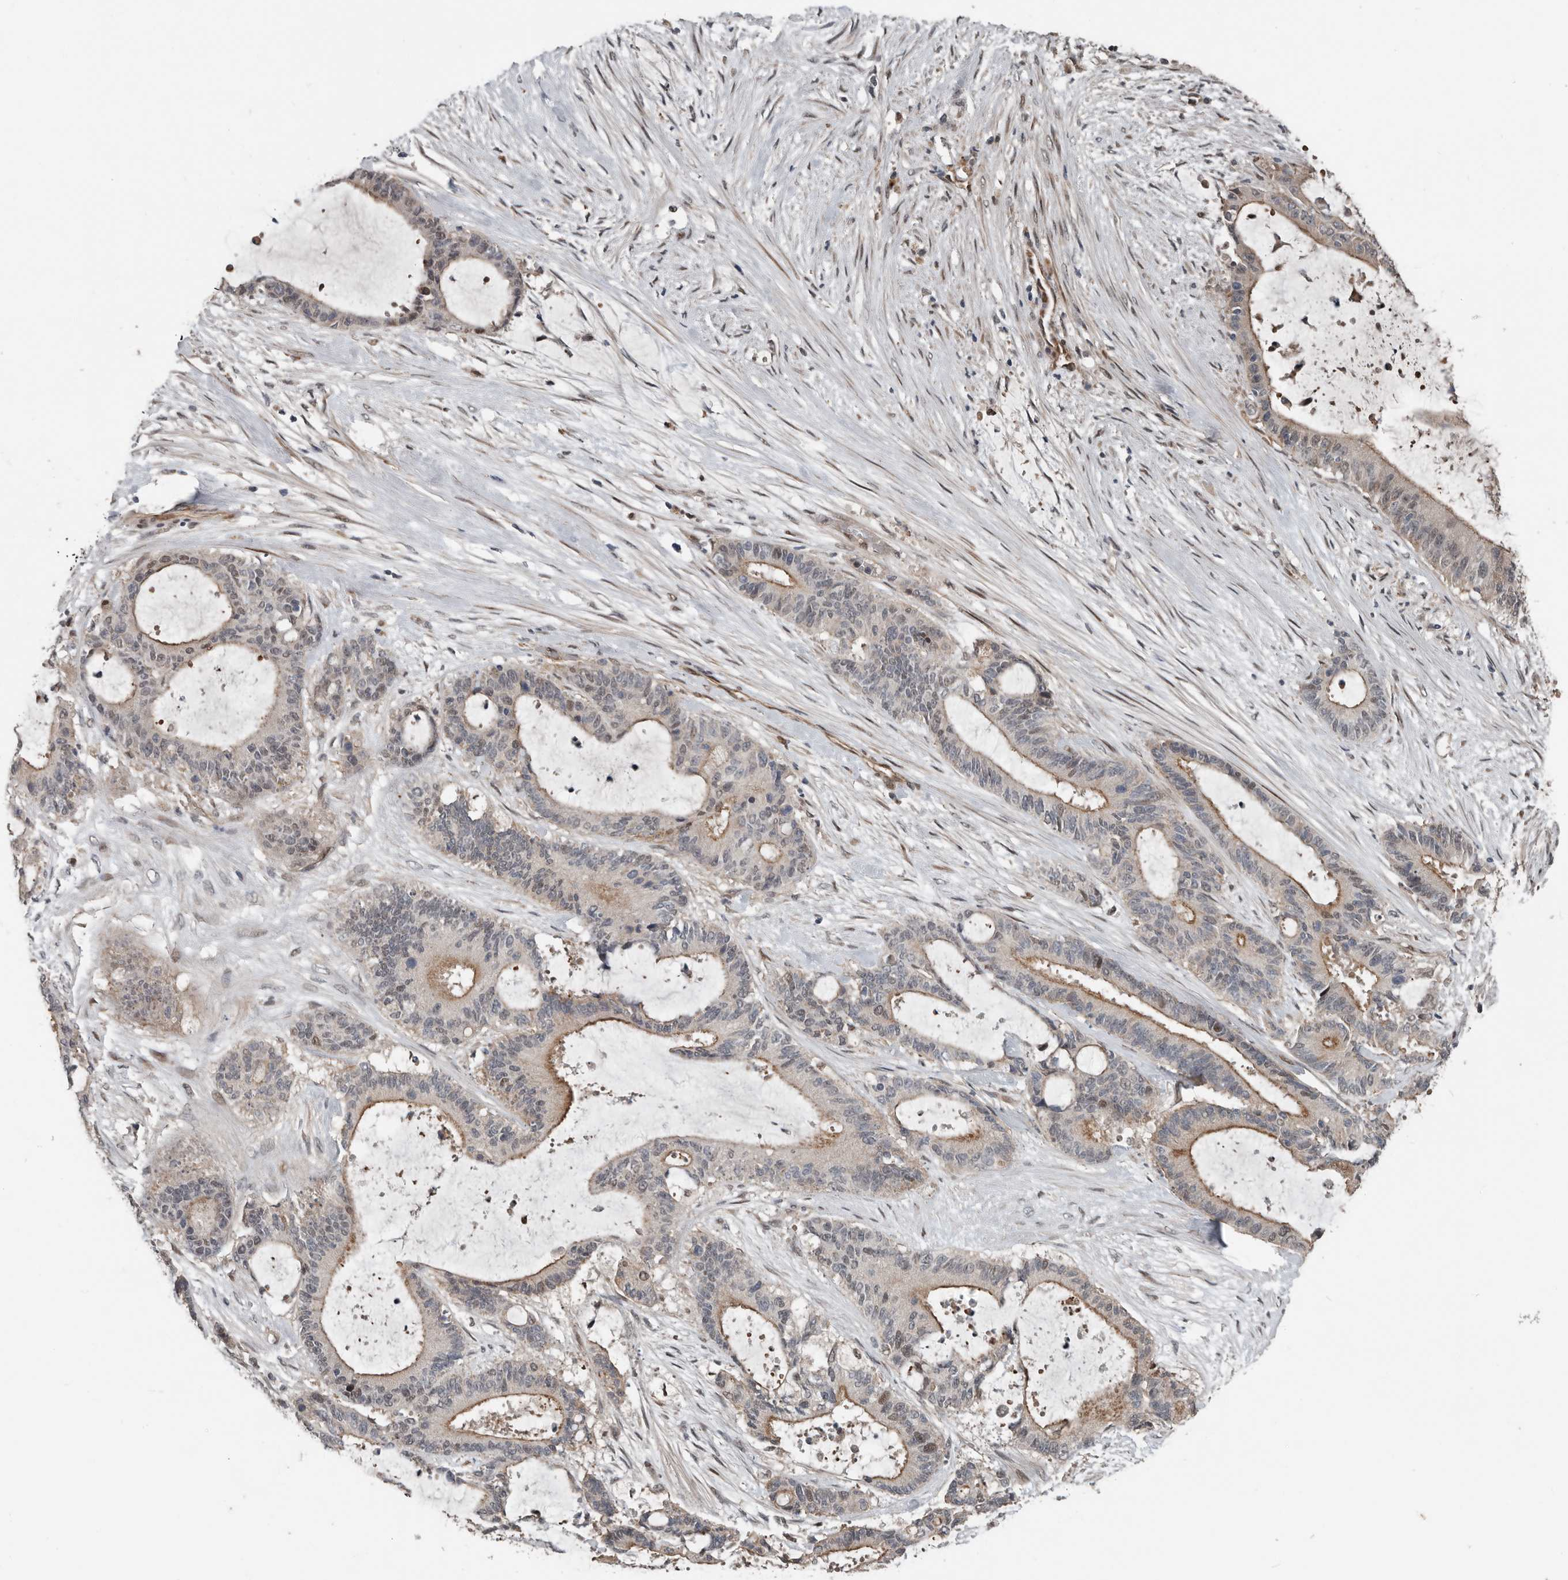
{"staining": {"intensity": "moderate", "quantity": "25%-75%", "location": "cytoplasmic/membranous"}, "tissue": "liver cancer", "cell_type": "Tumor cells", "image_type": "cancer", "snomed": [{"axis": "morphology", "description": "Normal tissue, NOS"}, {"axis": "morphology", "description": "Cholangiocarcinoma"}, {"axis": "topography", "description": "Liver"}, {"axis": "topography", "description": "Peripheral nerve tissue"}], "caption": "Protein staining displays moderate cytoplasmic/membranous positivity in about 25%-75% of tumor cells in liver cholangiocarcinoma. The staining is performed using DAB (3,3'-diaminobenzidine) brown chromogen to label protein expression. The nuclei are counter-stained blue using hematoxylin.", "gene": "YOD1", "patient": {"sex": "female", "age": 73}}